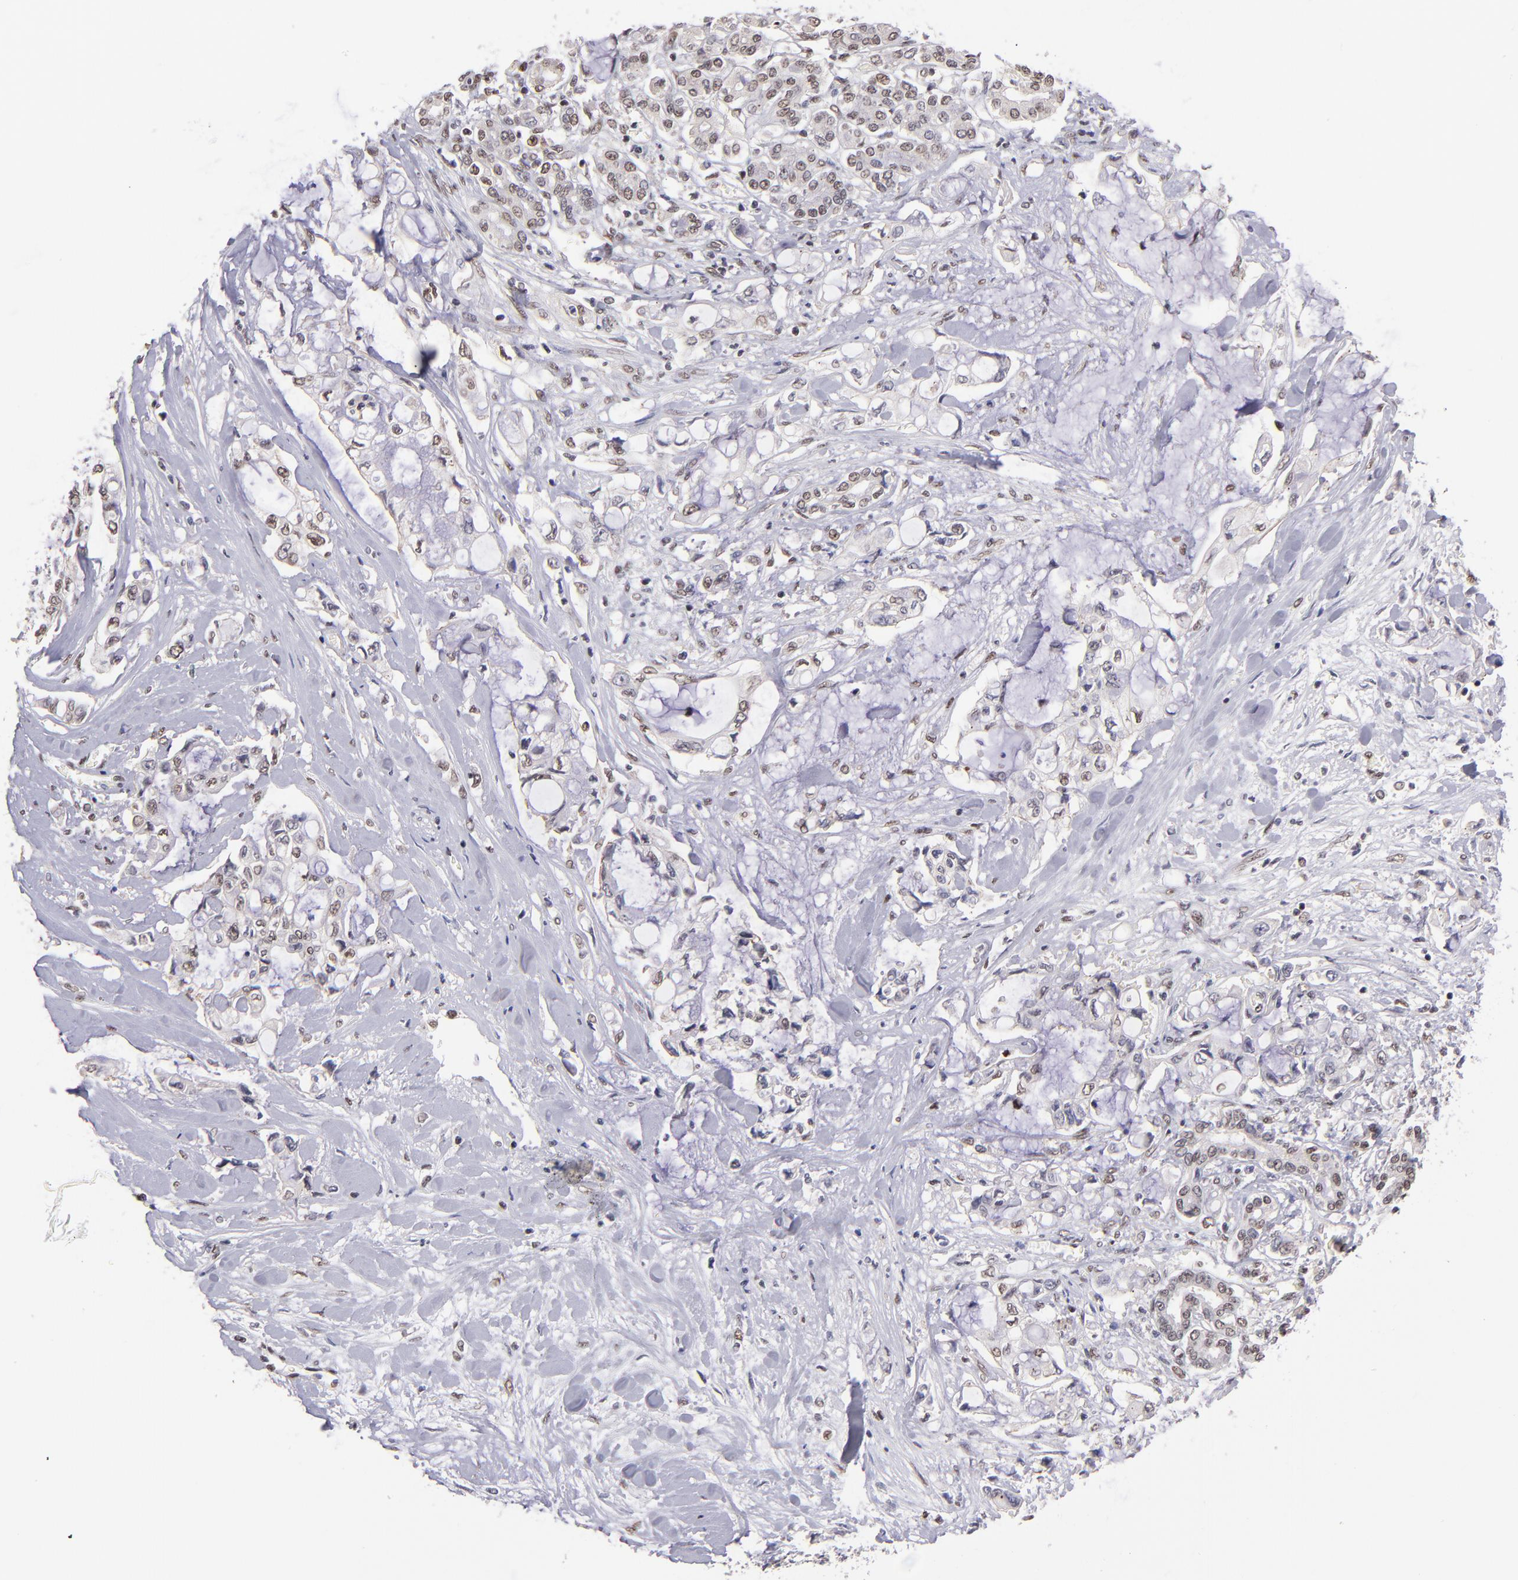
{"staining": {"intensity": "moderate", "quantity": ">75%", "location": "nuclear"}, "tissue": "pancreatic cancer", "cell_type": "Tumor cells", "image_type": "cancer", "snomed": [{"axis": "morphology", "description": "Adenocarcinoma, NOS"}, {"axis": "topography", "description": "Pancreas"}], "caption": "Protein analysis of pancreatic cancer tissue demonstrates moderate nuclear staining in approximately >75% of tumor cells. Using DAB (3,3'-diaminobenzidine) (brown) and hematoxylin (blue) stains, captured at high magnification using brightfield microscopy.", "gene": "EP300", "patient": {"sex": "female", "age": 70}}